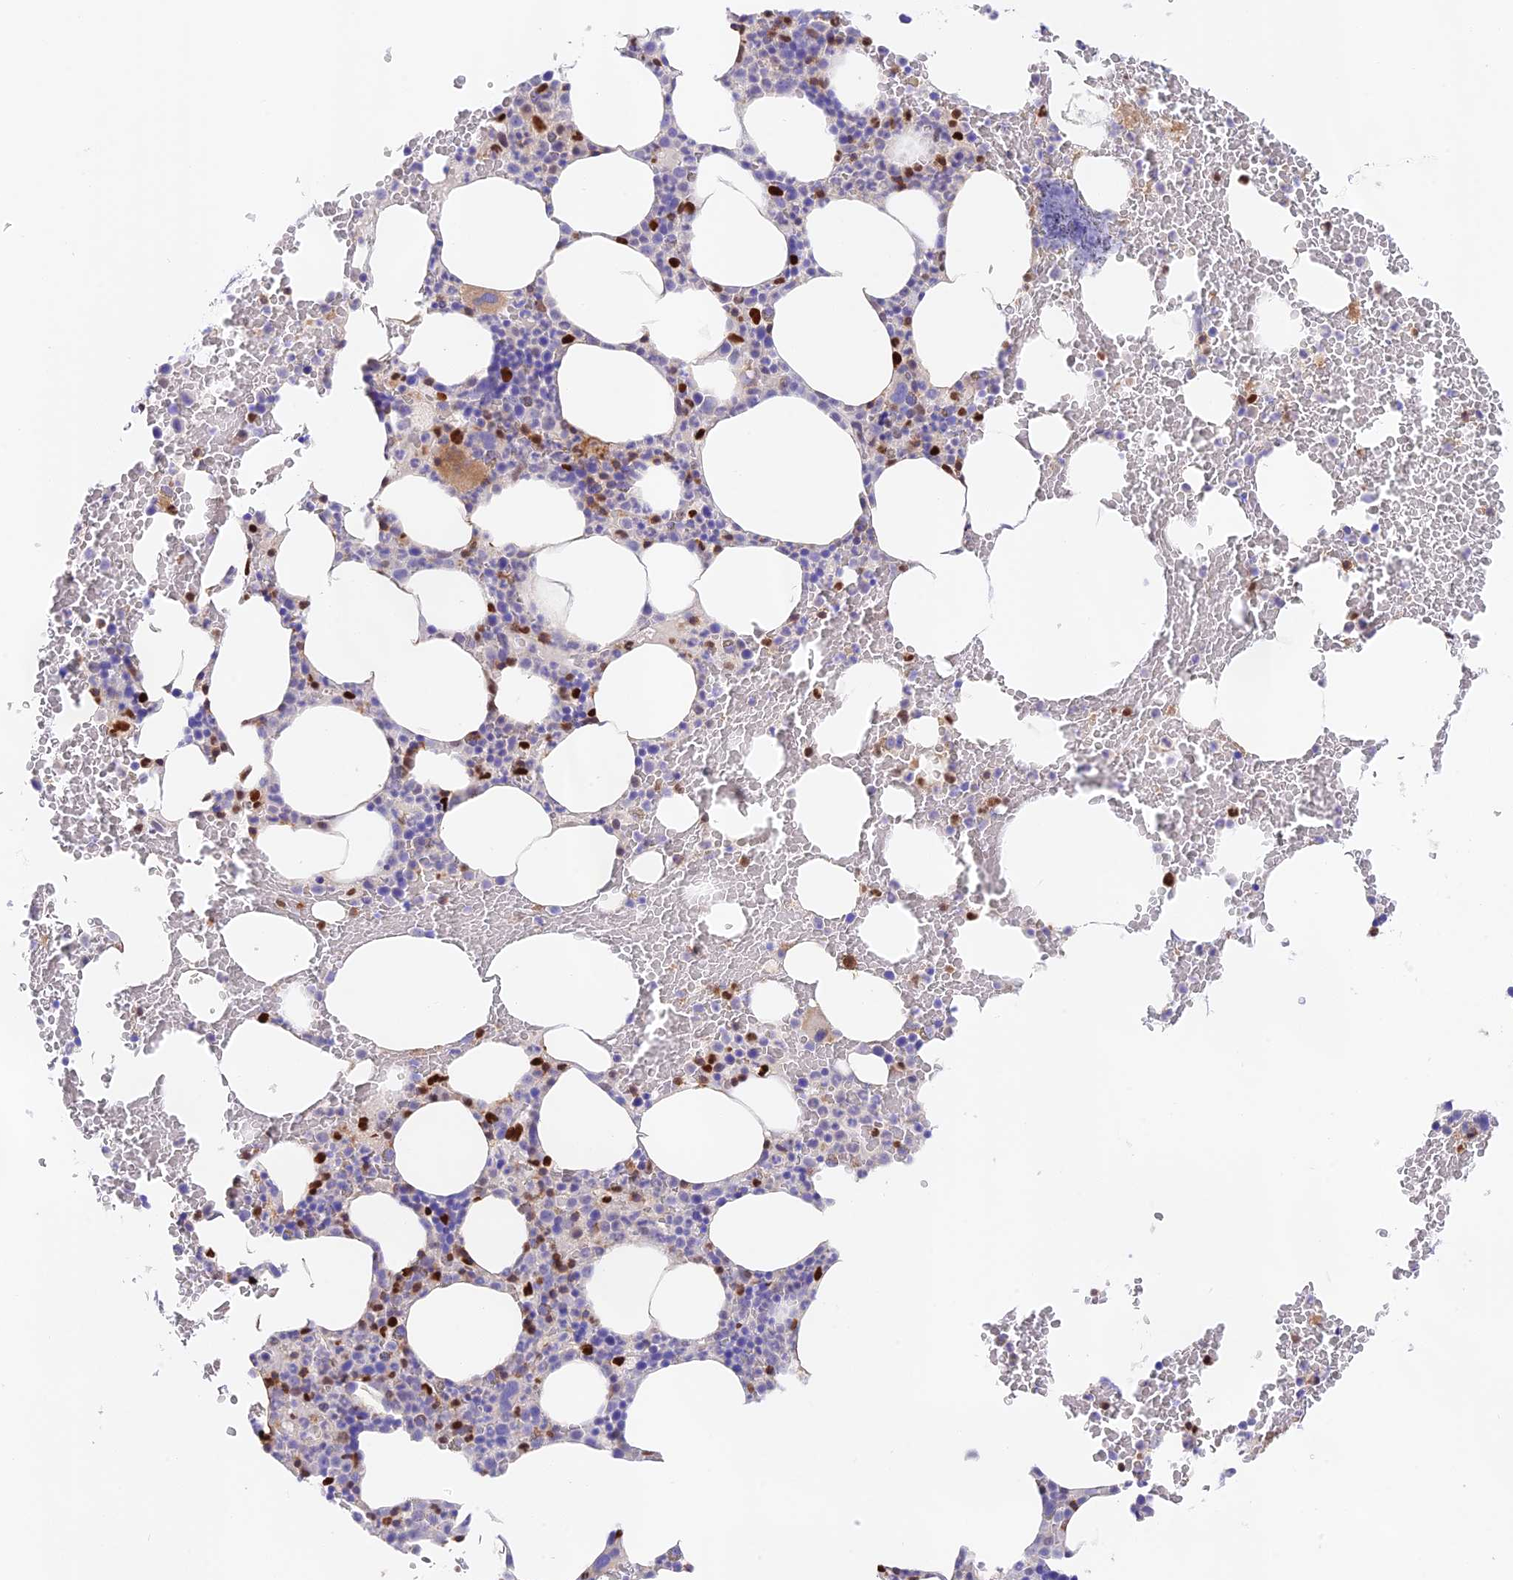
{"staining": {"intensity": "strong", "quantity": "<25%", "location": "cytoplasmic/membranous,nuclear"}, "tissue": "bone marrow", "cell_type": "Hematopoietic cells", "image_type": "normal", "snomed": [{"axis": "morphology", "description": "Normal tissue, NOS"}, {"axis": "morphology", "description": "Inflammation, NOS"}, {"axis": "topography", "description": "Bone marrow"}], "caption": "Protein analysis of unremarkable bone marrow displays strong cytoplasmic/membranous,nuclear staining in approximately <25% of hematopoietic cells. The protein is stained brown, and the nuclei are stained in blue (DAB IHC with brightfield microscopy, high magnification).", "gene": "DENND1C", "patient": {"sex": "female", "age": 78}}